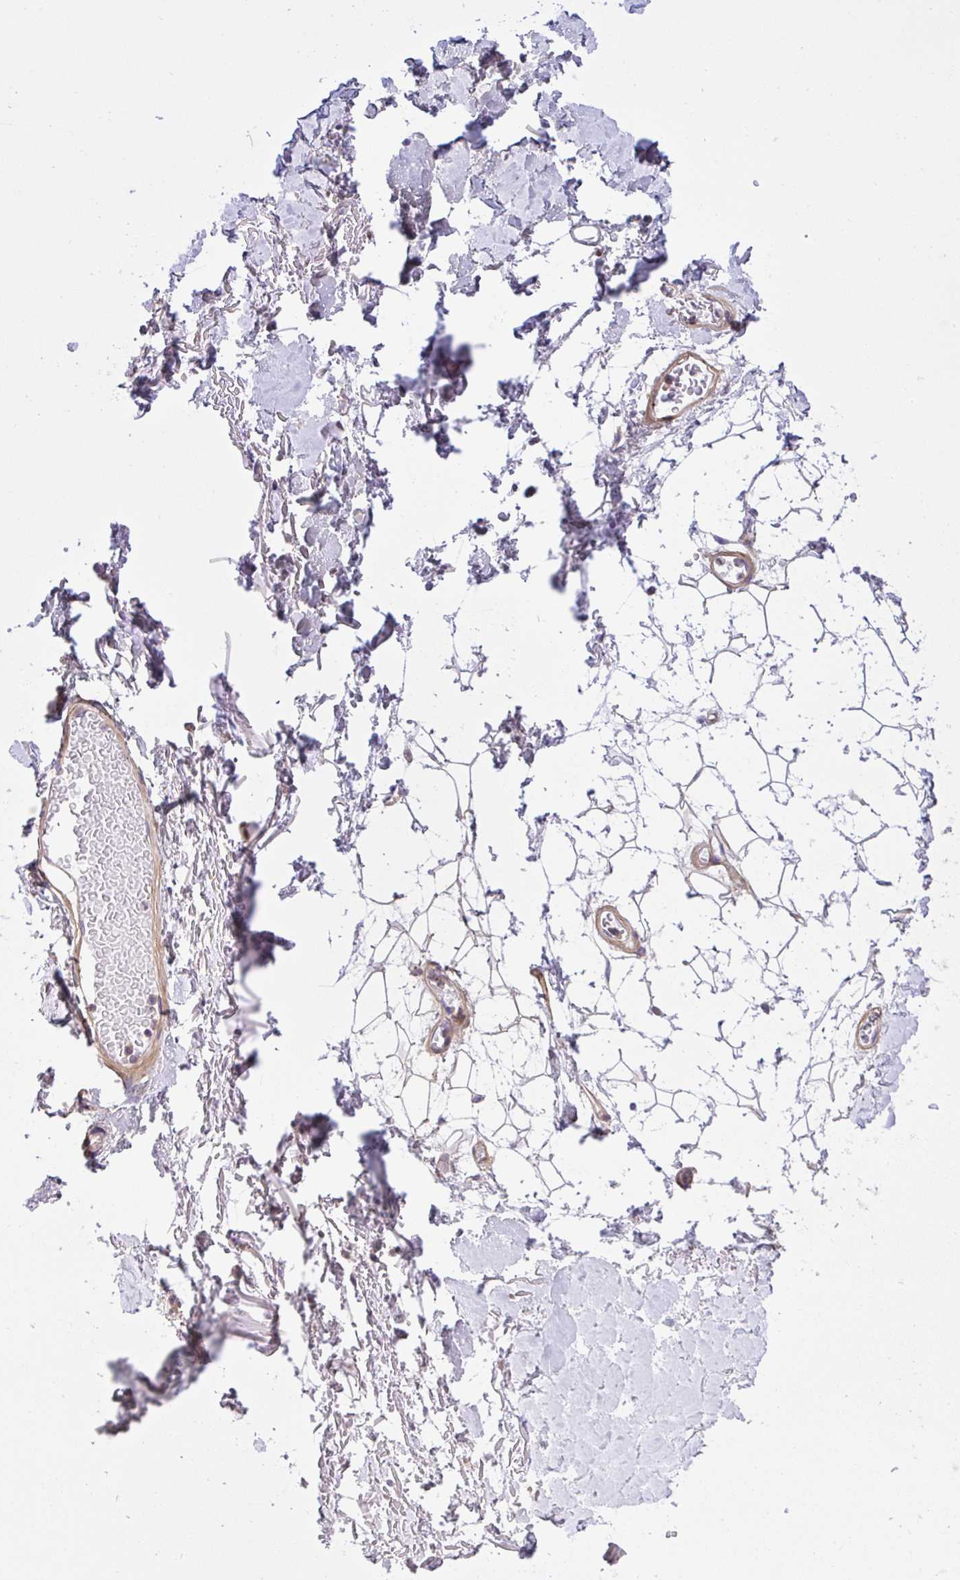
{"staining": {"intensity": "negative", "quantity": "none", "location": "none"}, "tissue": "adipose tissue", "cell_type": "Adipocytes", "image_type": "normal", "snomed": [{"axis": "morphology", "description": "Normal tissue, NOS"}, {"axis": "topography", "description": "Anal"}, {"axis": "topography", "description": "Peripheral nerve tissue"}], "caption": "This image is of normal adipose tissue stained with immunohistochemistry (IHC) to label a protein in brown with the nuclei are counter-stained blue. There is no staining in adipocytes.", "gene": "AP5M1", "patient": {"sex": "male", "age": 78}}